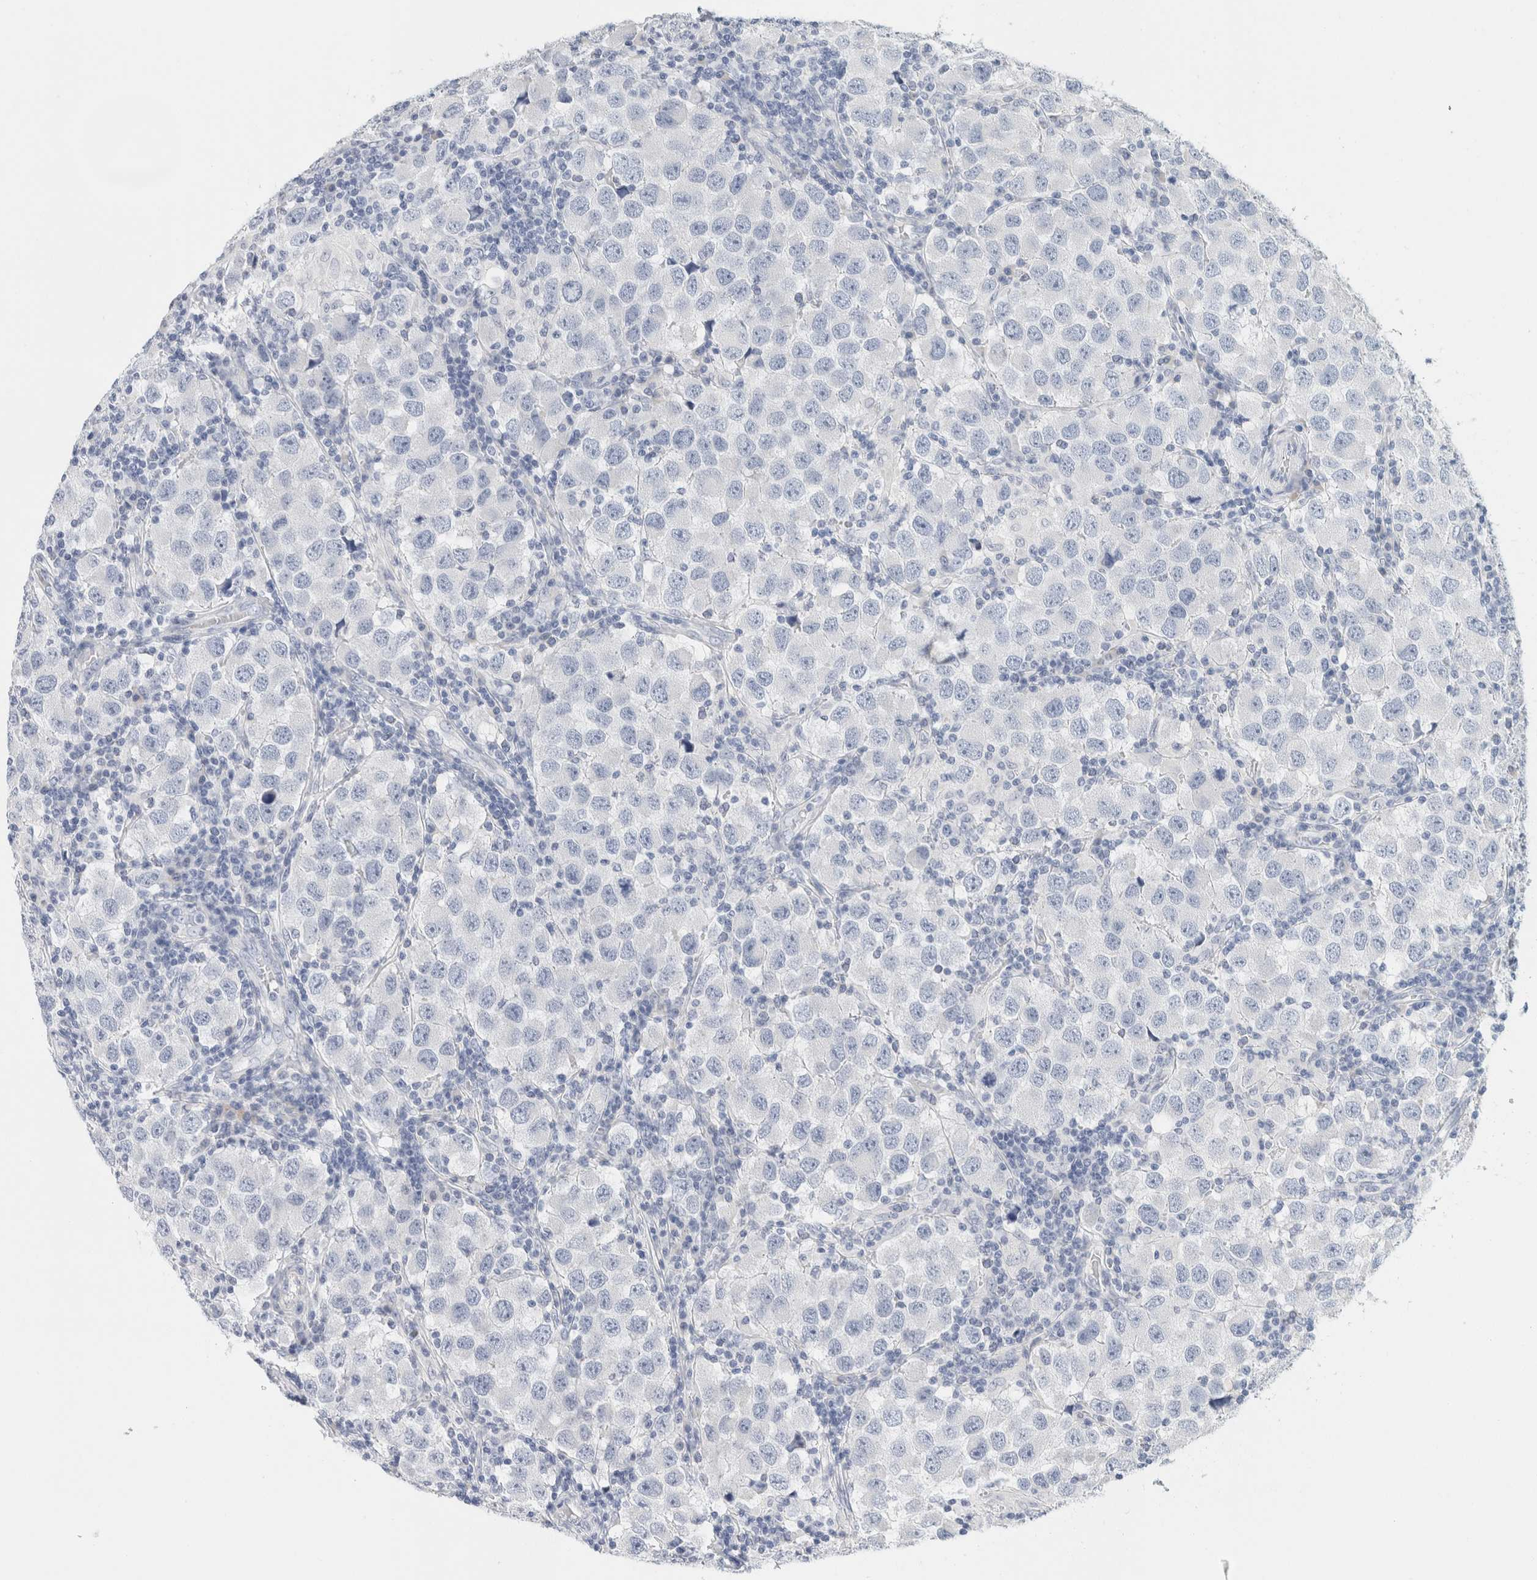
{"staining": {"intensity": "negative", "quantity": "none", "location": "none"}, "tissue": "testis cancer", "cell_type": "Tumor cells", "image_type": "cancer", "snomed": [{"axis": "morphology", "description": "Carcinoma, Embryonal, NOS"}, {"axis": "topography", "description": "Testis"}], "caption": "Tumor cells show no significant staining in testis cancer (embryonal carcinoma).", "gene": "NEFM", "patient": {"sex": "male", "age": 21}}